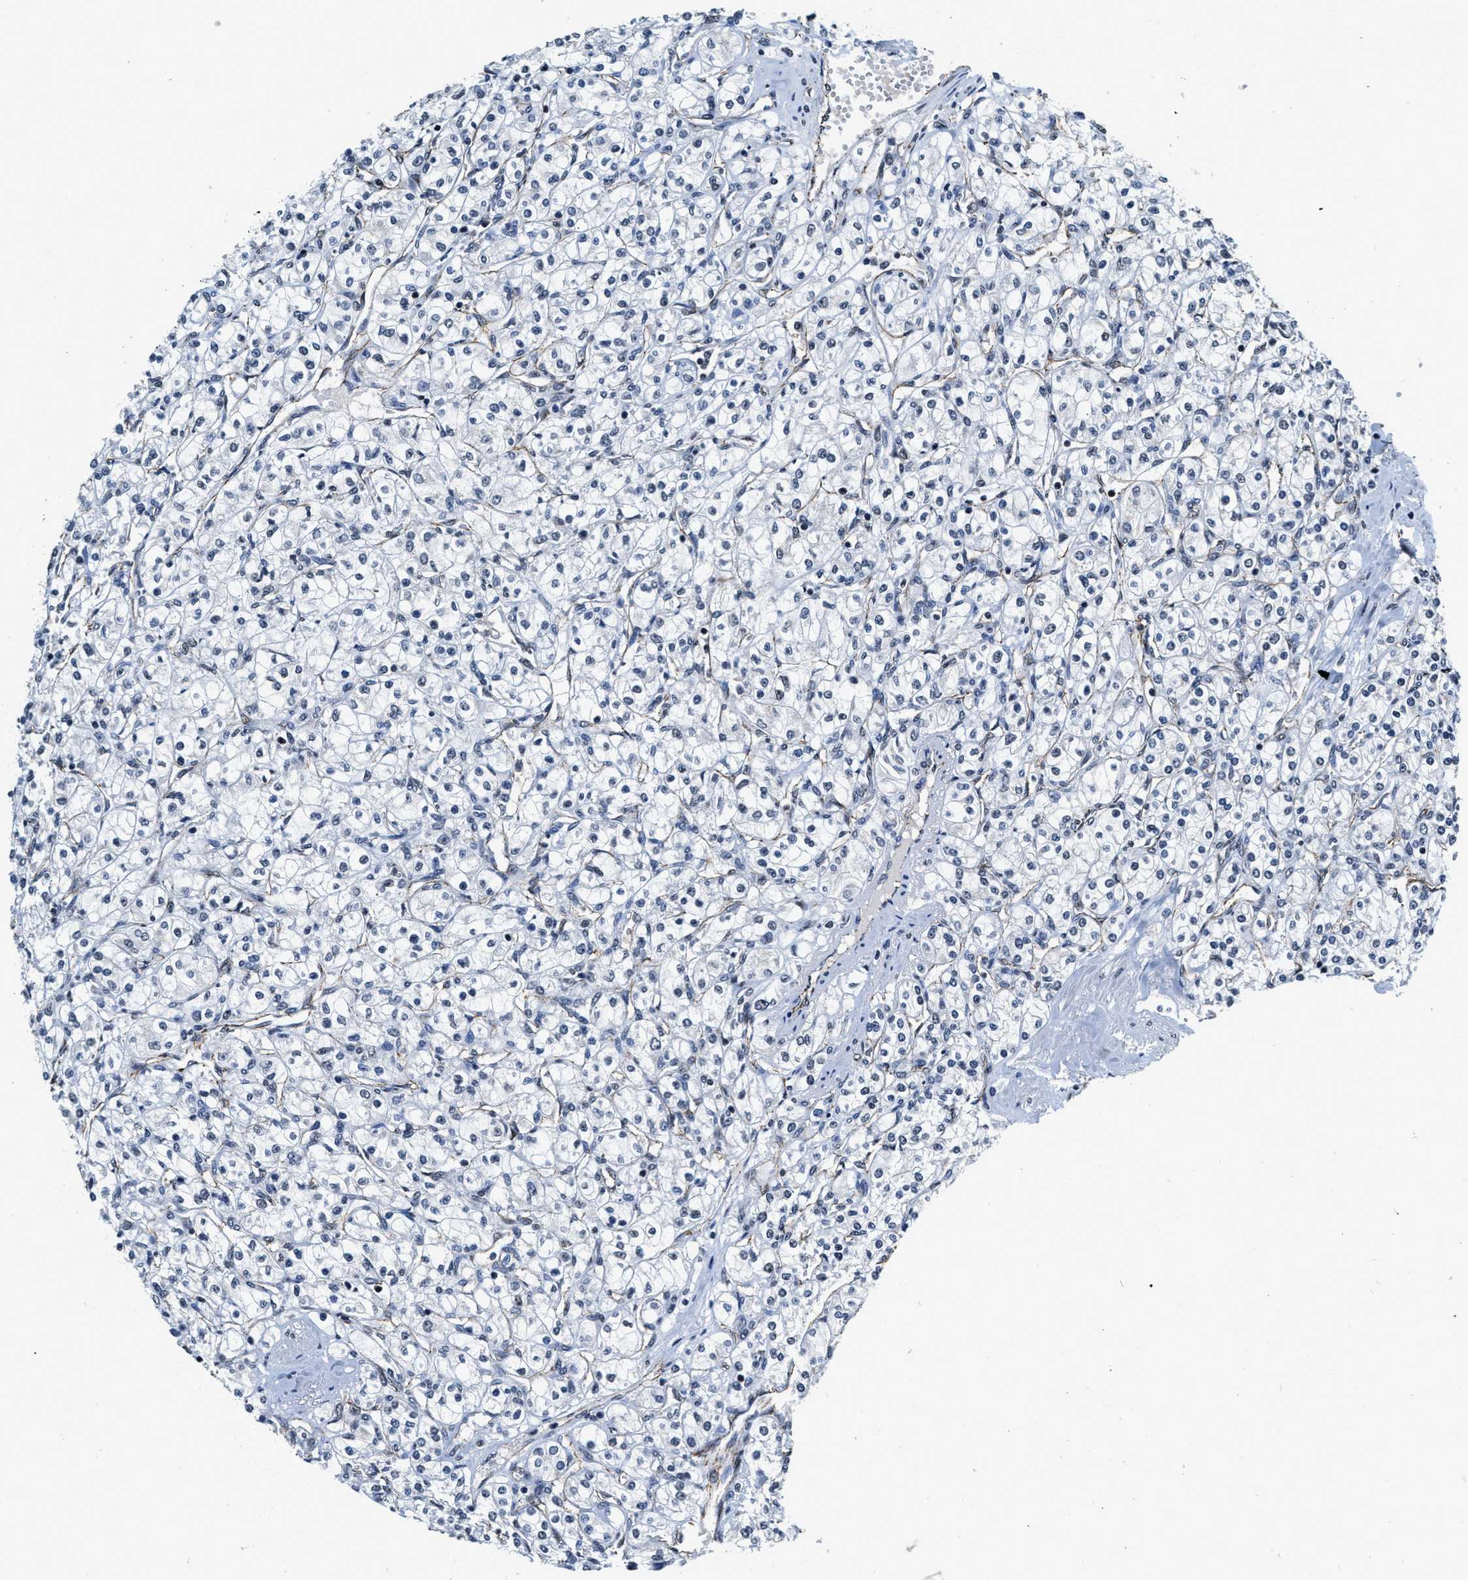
{"staining": {"intensity": "negative", "quantity": "none", "location": "none"}, "tissue": "renal cancer", "cell_type": "Tumor cells", "image_type": "cancer", "snomed": [{"axis": "morphology", "description": "Adenocarcinoma, NOS"}, {"axis": "topography", "description": "Kidney"}], "caption": "DAB (3,3'-diaminobenzidine) immunohistochemical staining of human adenocarcinoma (renal) exhibits no significant expression in tumor cells.", "gene": "CCNE1", "patient": {"sex": "male", "age": 77}}